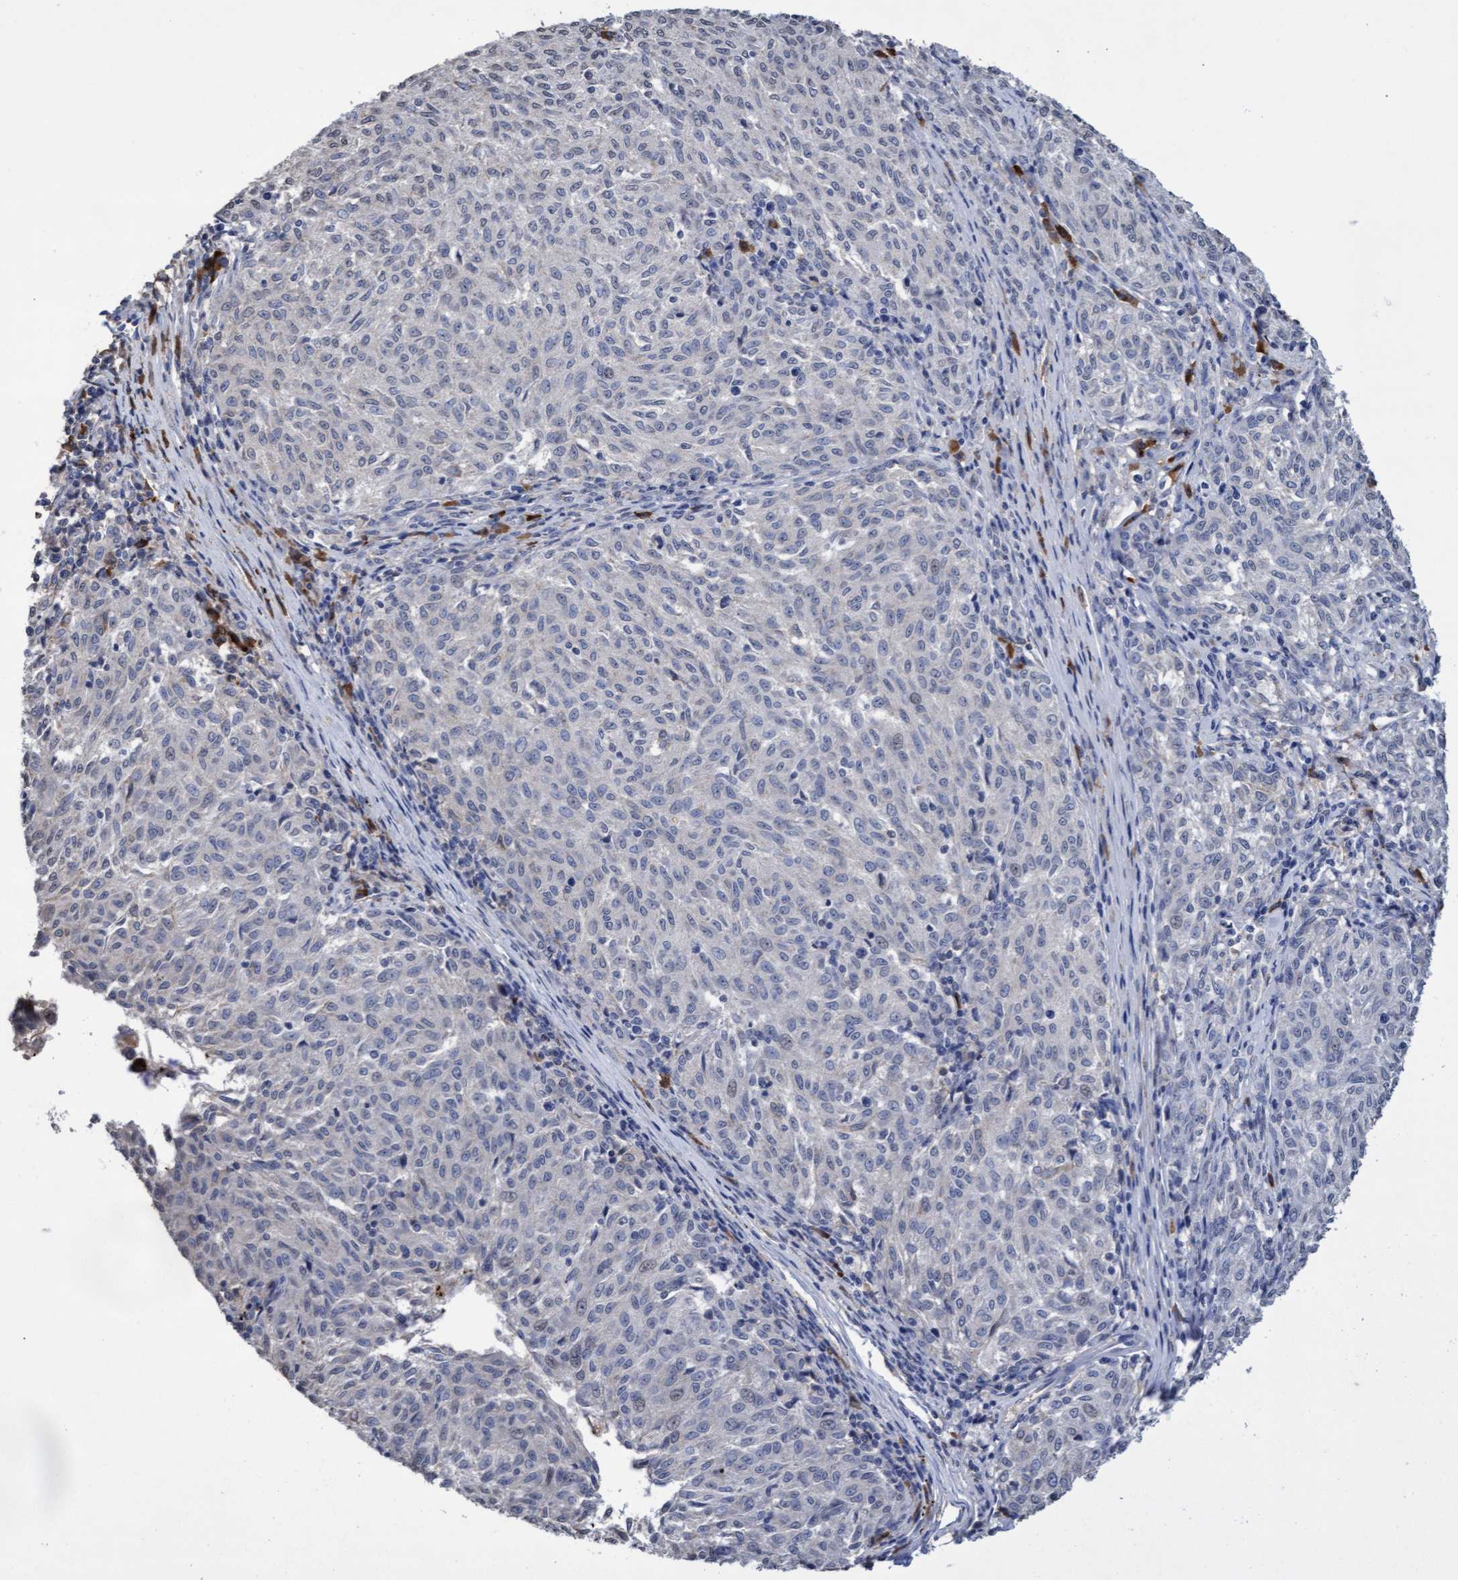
{"staining": {"intensity": "negative", "quantity": "none", "location": "none"}, "tissue": "melanoma", "cell_type": "Tumor cells", "image_type": "cancer", "snomed": [{"axis": "morphology", "description": "Malignant melanoma, NOS"}, {"axis": "topography", "description": "Skin"}], "caption": "A photomicrograph of human melanoma is negative for staining in tumor cells. (DAB (3,3'-diaminobenzidine) immunohistochemistry (IHC) with hematoxylin counter stain).", "gene": "GPR39", "patient": {"sex": "female", "age": 72}}